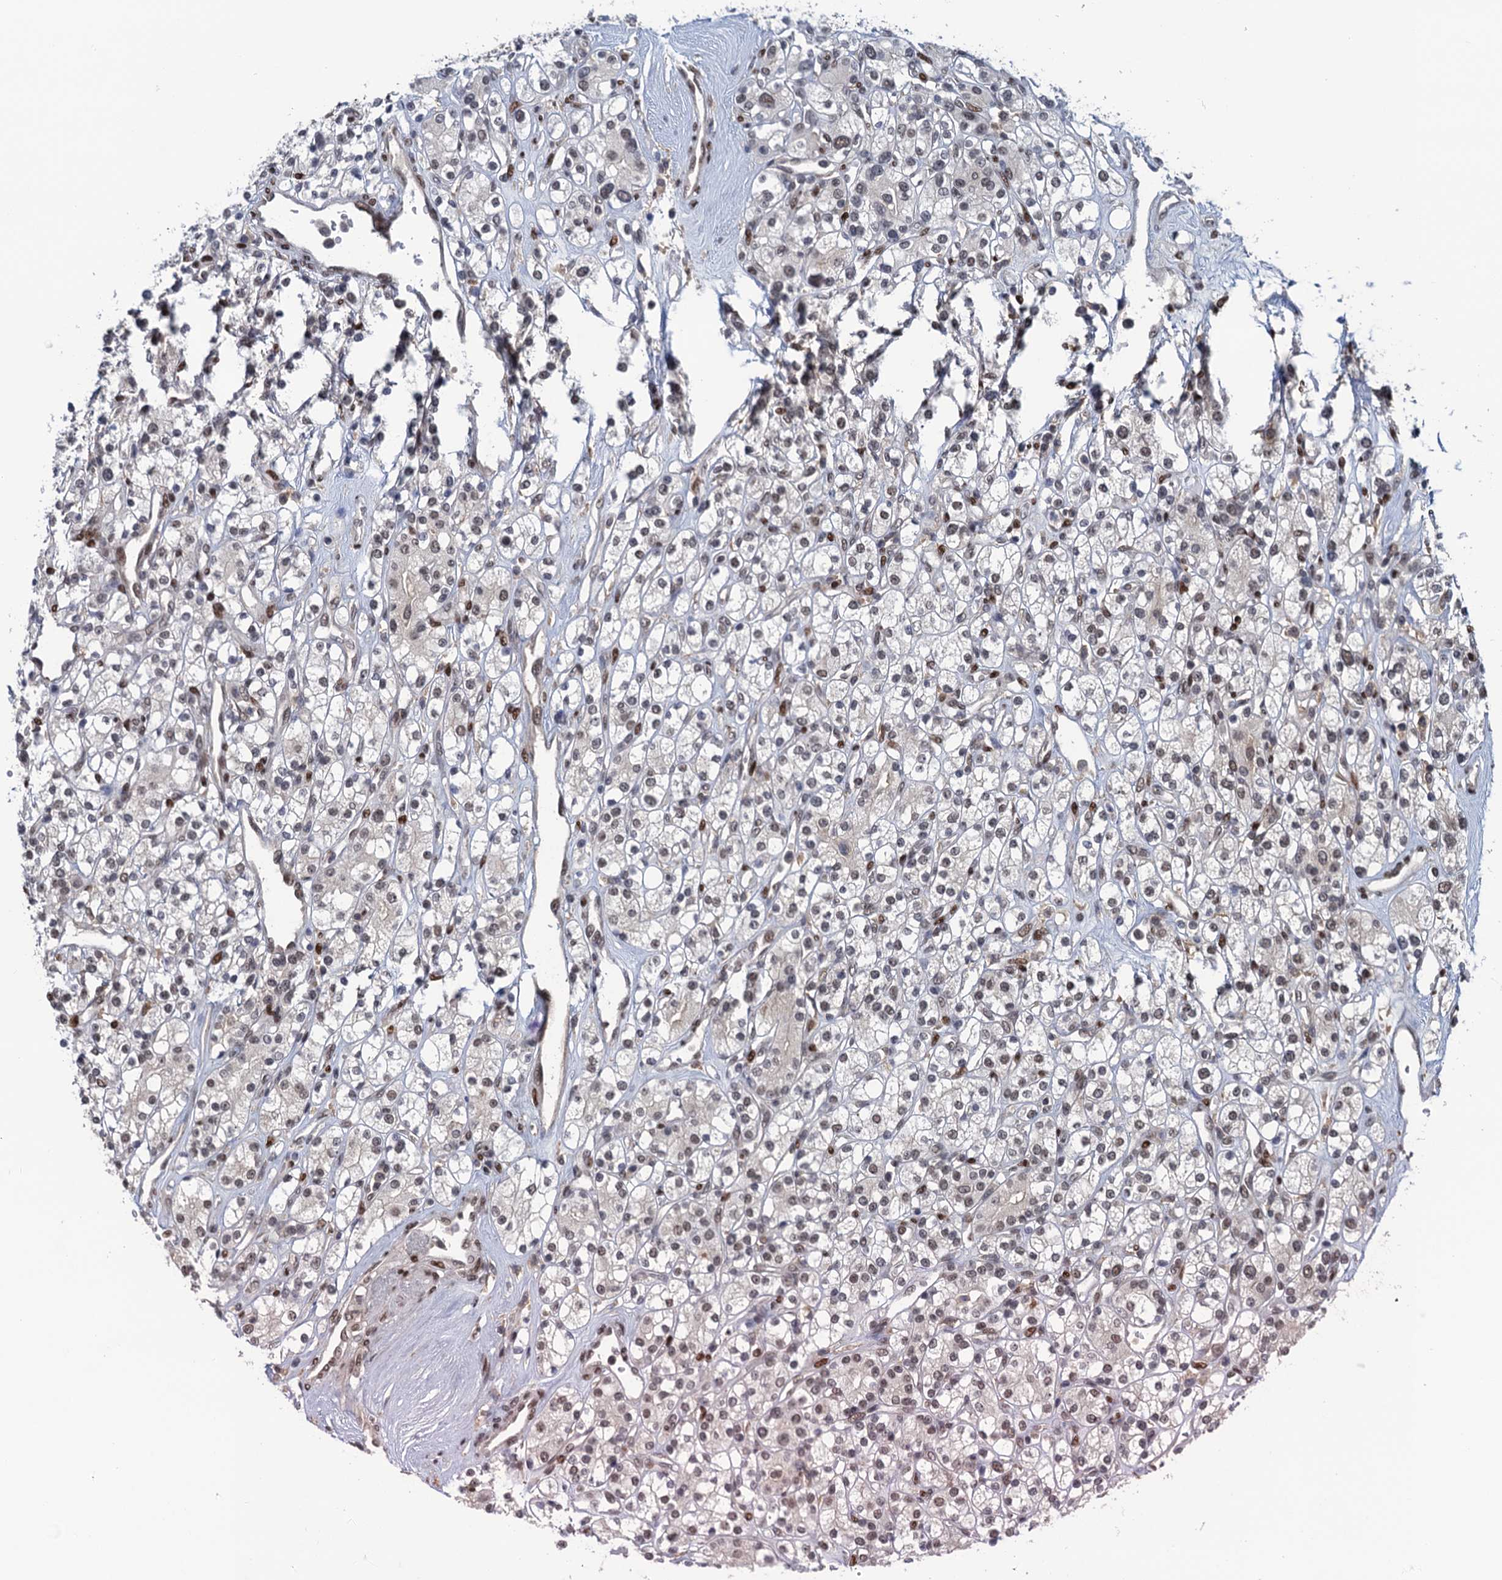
{"staining": {"intensity": "weak", "quantity": ">75%", "location": "nuclear"}, "tissue": "renal cancer", "cell_type": "Tumor cells", "image_type": "cancer", "snomed": [{"axis": "morphology", "description": "Adenocarcinoma, NOS"}, {"axis": "topography", "description": "Kidney"}], "caption": "Protein expression analysis of human renal cancer (adenocarcinoma) reveals weak nuclear positivity in about >75% of tumor cells.", "gene": "SAE1", "patient": {"sex": "male", "age": 77}}